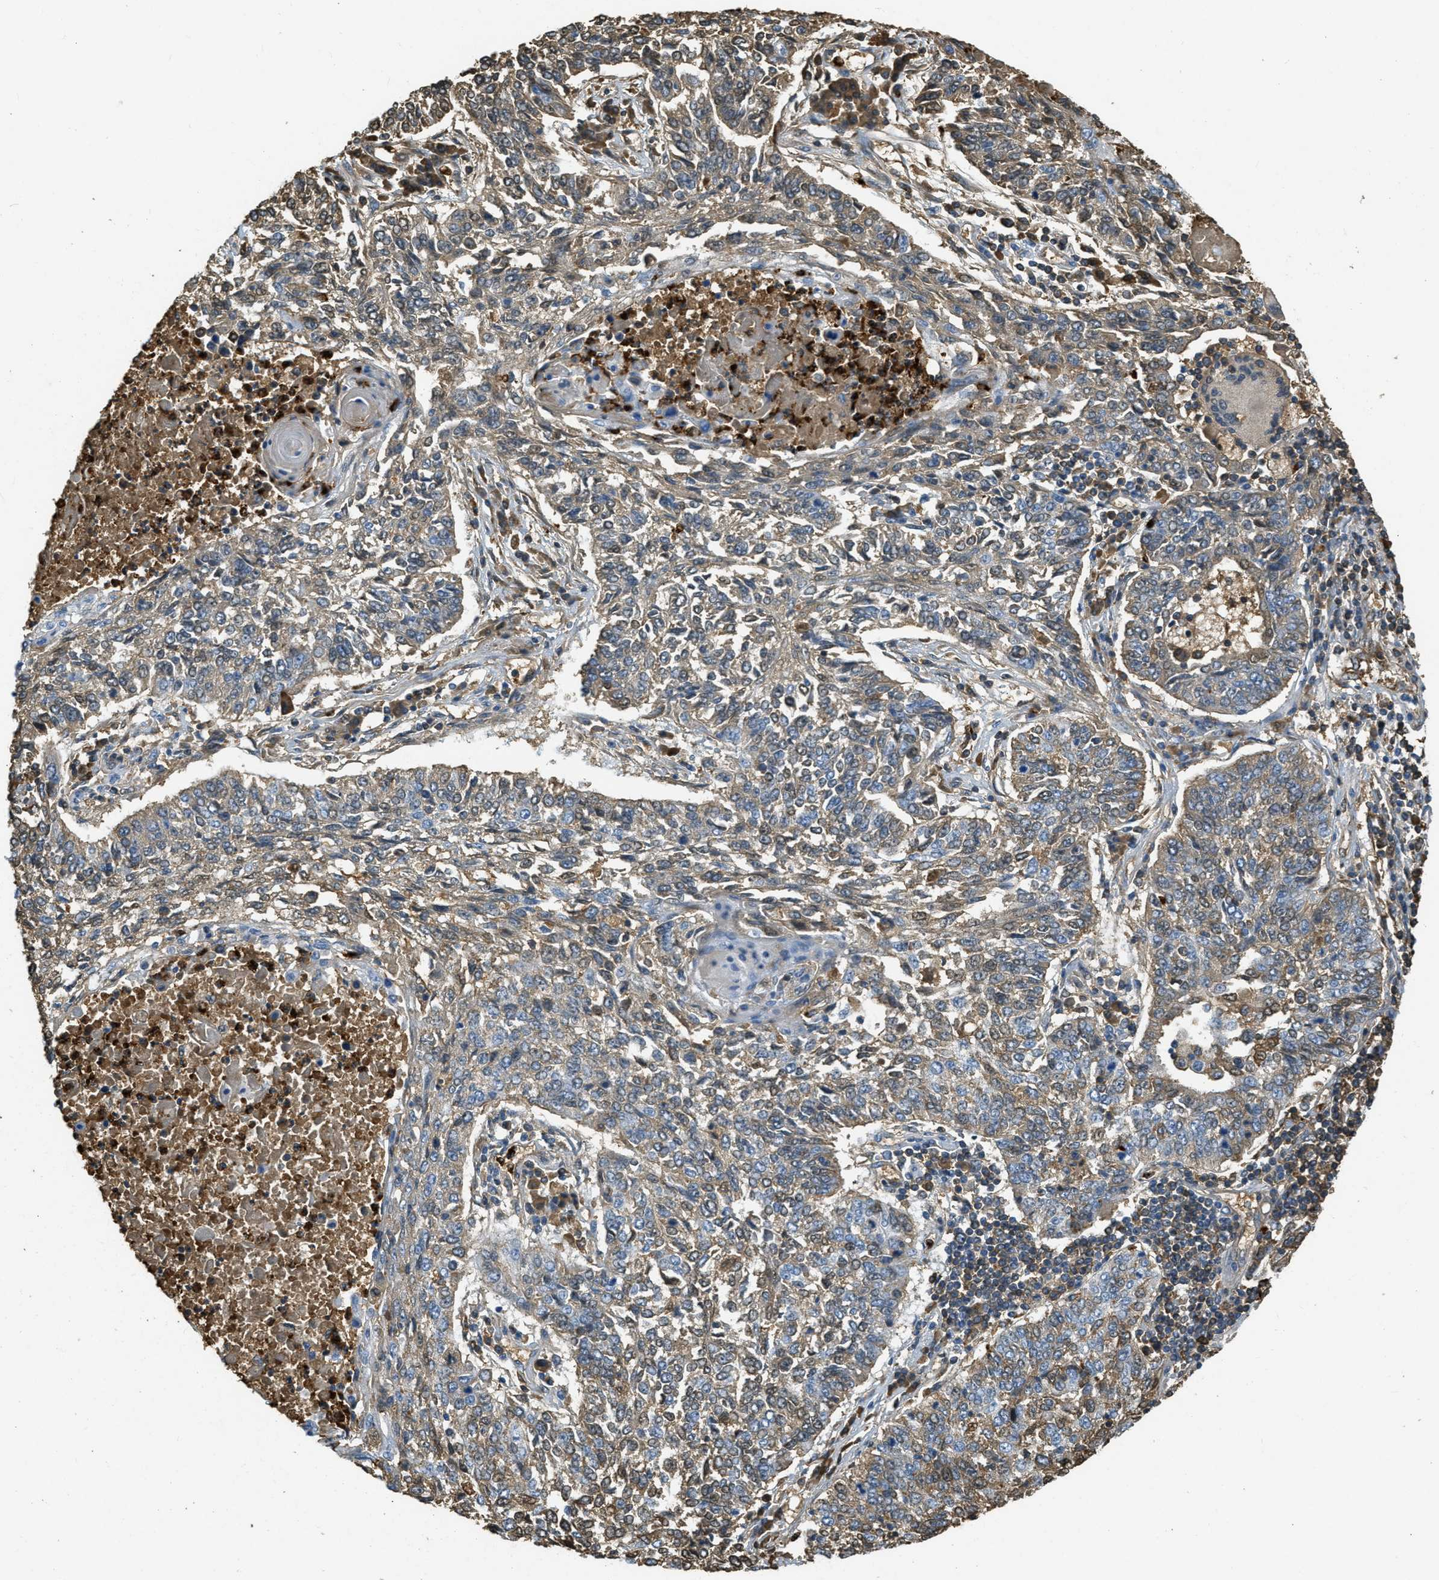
{"staining": {"intensity": "weak", "quantity": ">75%", "location": "cytoplasmic/membranous,nuclear"}, "tissue": "lung cancer", "cell_type": "Tumor cells", "image_type": "cancer", "snomed": [{"axis": "morphology", "description": "Normal tissue, NOS"}, {"axis": "morphology", "description": "Squamous cell carcinoma, NOS"}, {"axis": "topography", "description": "Cartilage tissue"}, {"axis": "topography", "description": "Bronchus"}, {"axis": "topography", "description": "Lung"}], "caption": "This photomicrograph shows immunohistochemistry (IHC) staining of lung squamous cell carcinoma, with low weak cytoplasmic/membranous and nuclear staining in approximately >75% of tumor cells.", "gene": "PRTN3", "patient": {"sex": "female", "age": 49}}